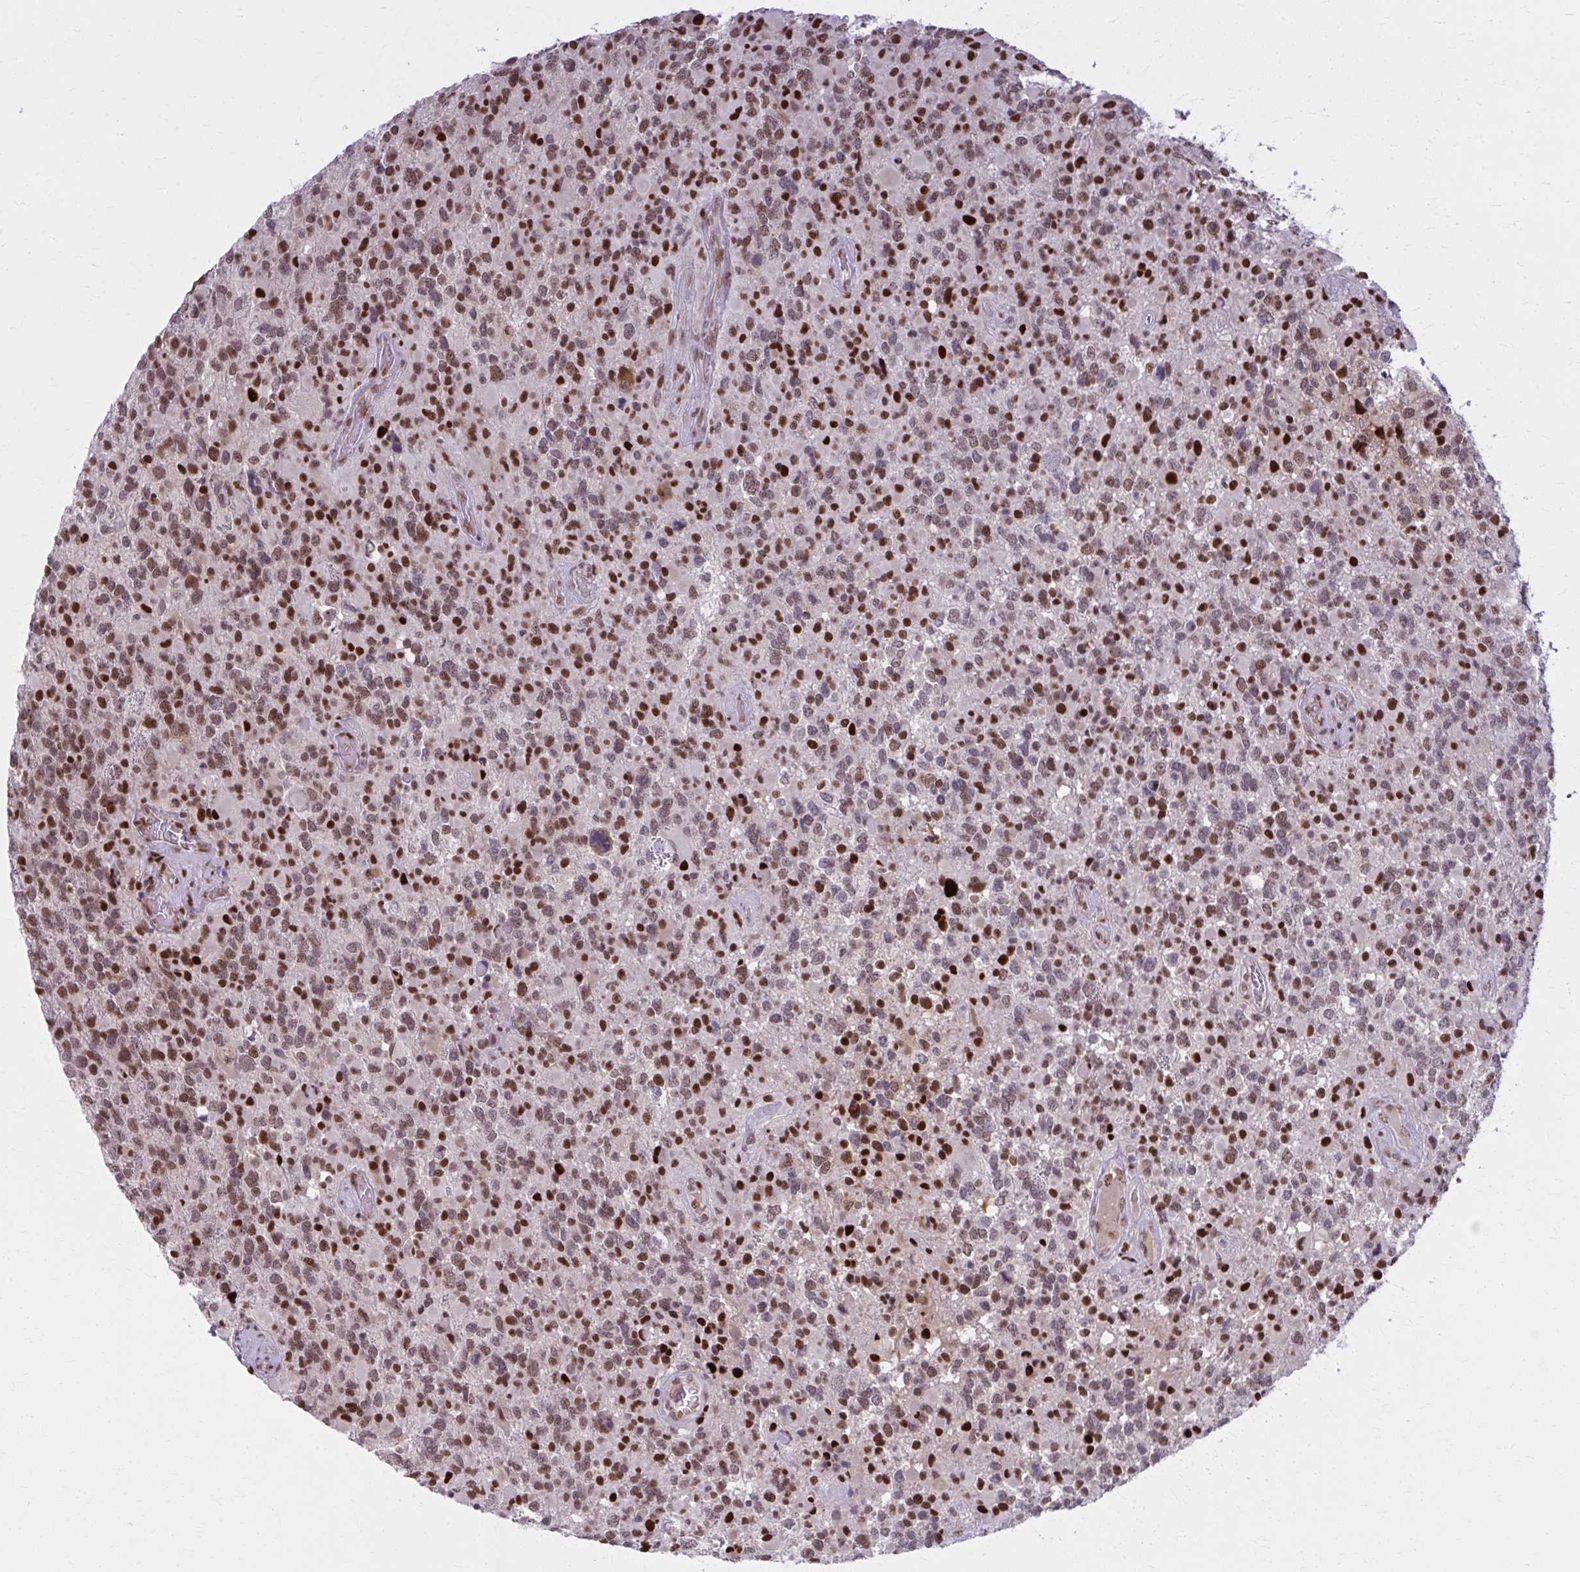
{"staining": {"intensity": "strong", "quantity": "25%-75%", "location": "nuclear"}, "tissue": "glioma", "cell_type": "Tumor cells", "image_type": "cancer", "snomed": [{"axis": "morphology", "description": "Glioma, malignant, High grade"}, {"axis": "topography", "description": "Brain"}], "caption": "DAB (3,3'-diaminobenzidine) immunohistochemical staining of glioma shows strong nuclear protein expression in about 25%-75% of tumor cells.", "gene": "ZNF559", "patient": {"sex": "female", "age": 40}}